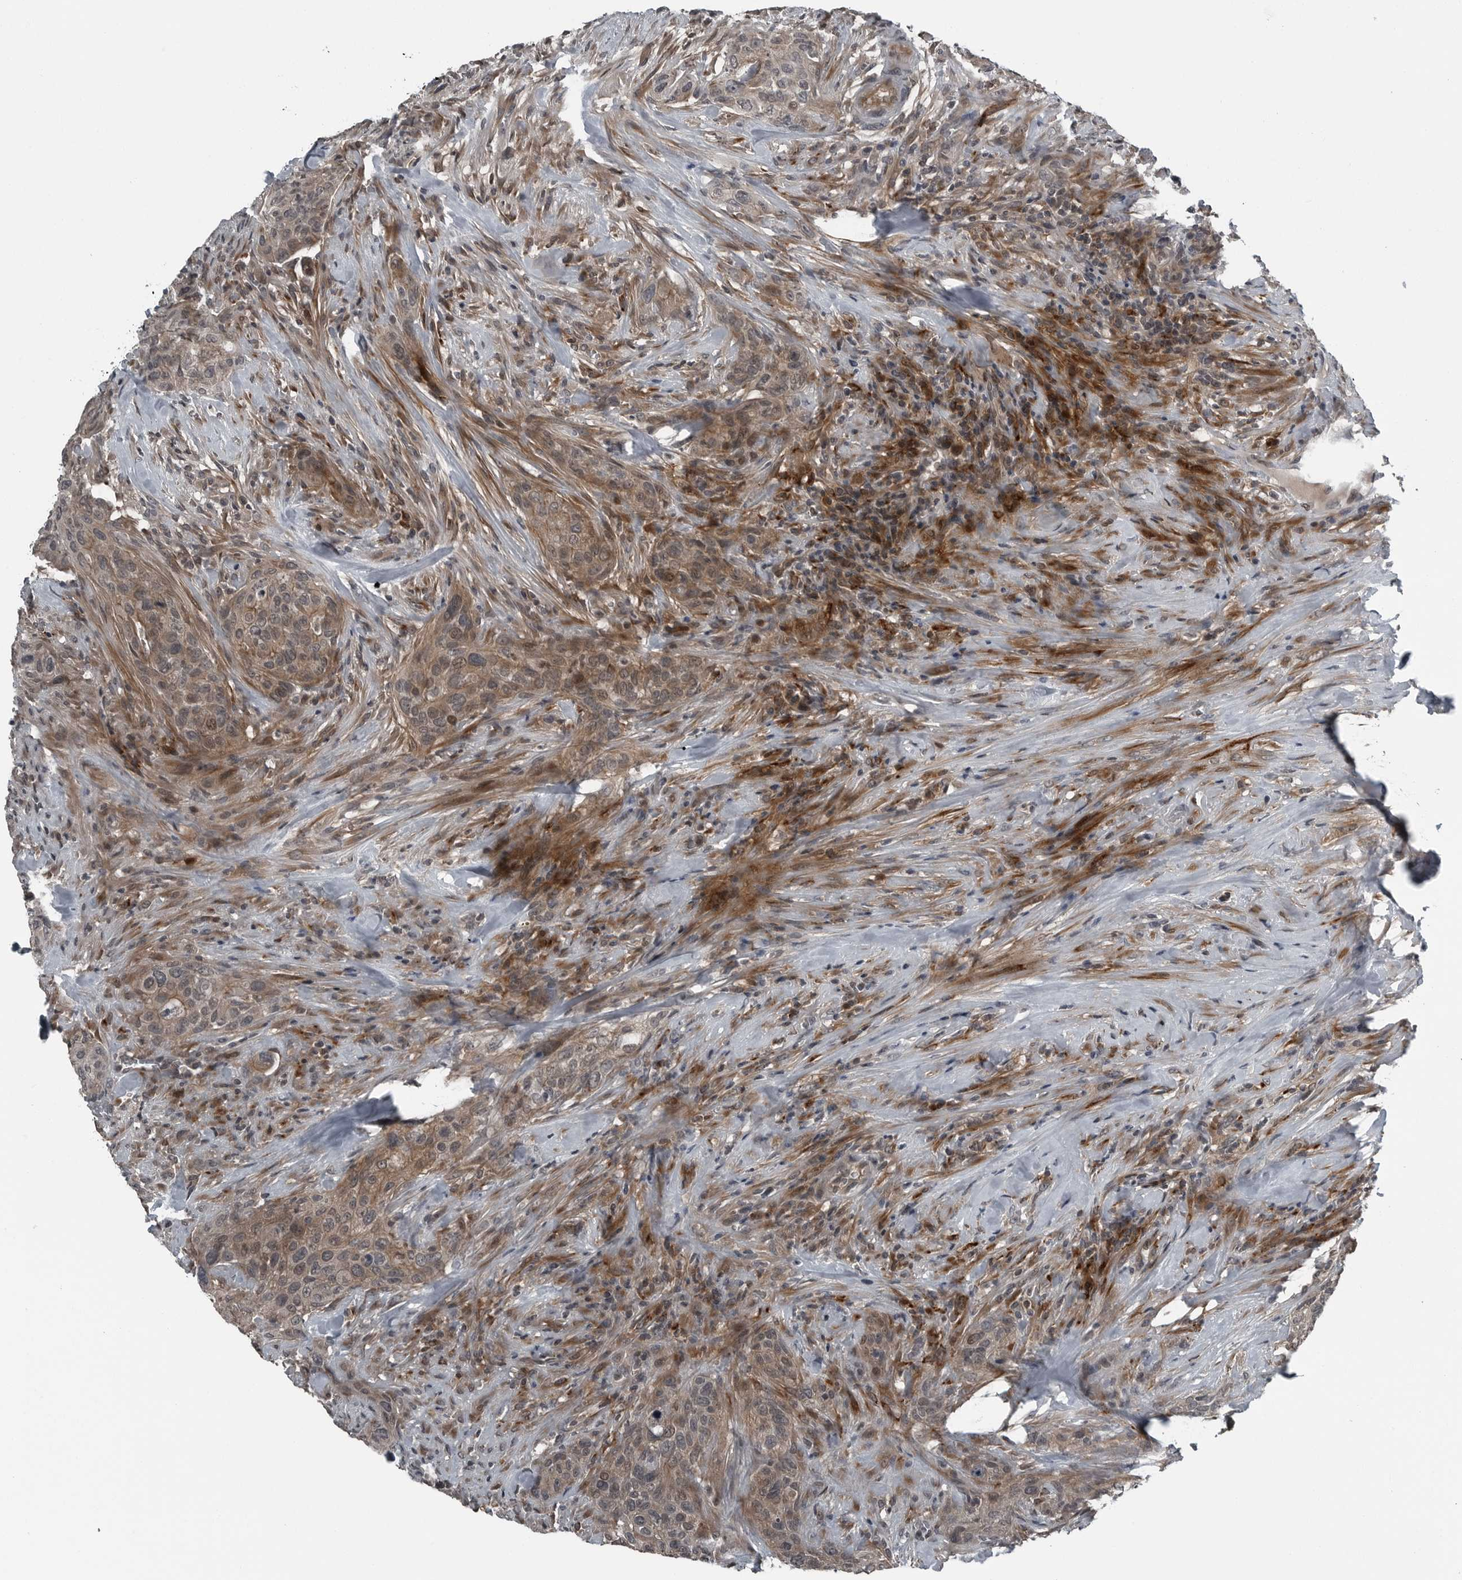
{"staining": {"intensity": "moderate", "quantity": ">75%", "location": "cytoplasmic/membranous,nuclear"}, "tissue": "urothelial cancer", "cell_type": "Tumor cells", "image_type": "cancer", "snomed": [{"axis": "morphology", "description": "Urothelial carcinoma, High grade"}, {"axis": "topography", "description": "Urinary bladder"}], "caption": "Immunohistochemistry (IHC) image of neoplastic tissue: human urothelial cancer stained using immunohistochemistry (IHC) demonstrates medium levels of moderate protein expression localized specifically in the cytoplasmic/membranous and nuclear of tumor cells, appearing as a cytoplasmic/membranous and nuclear brown color.", "gene": "GAK", "patient": {"sex": "male", "age": 35}}